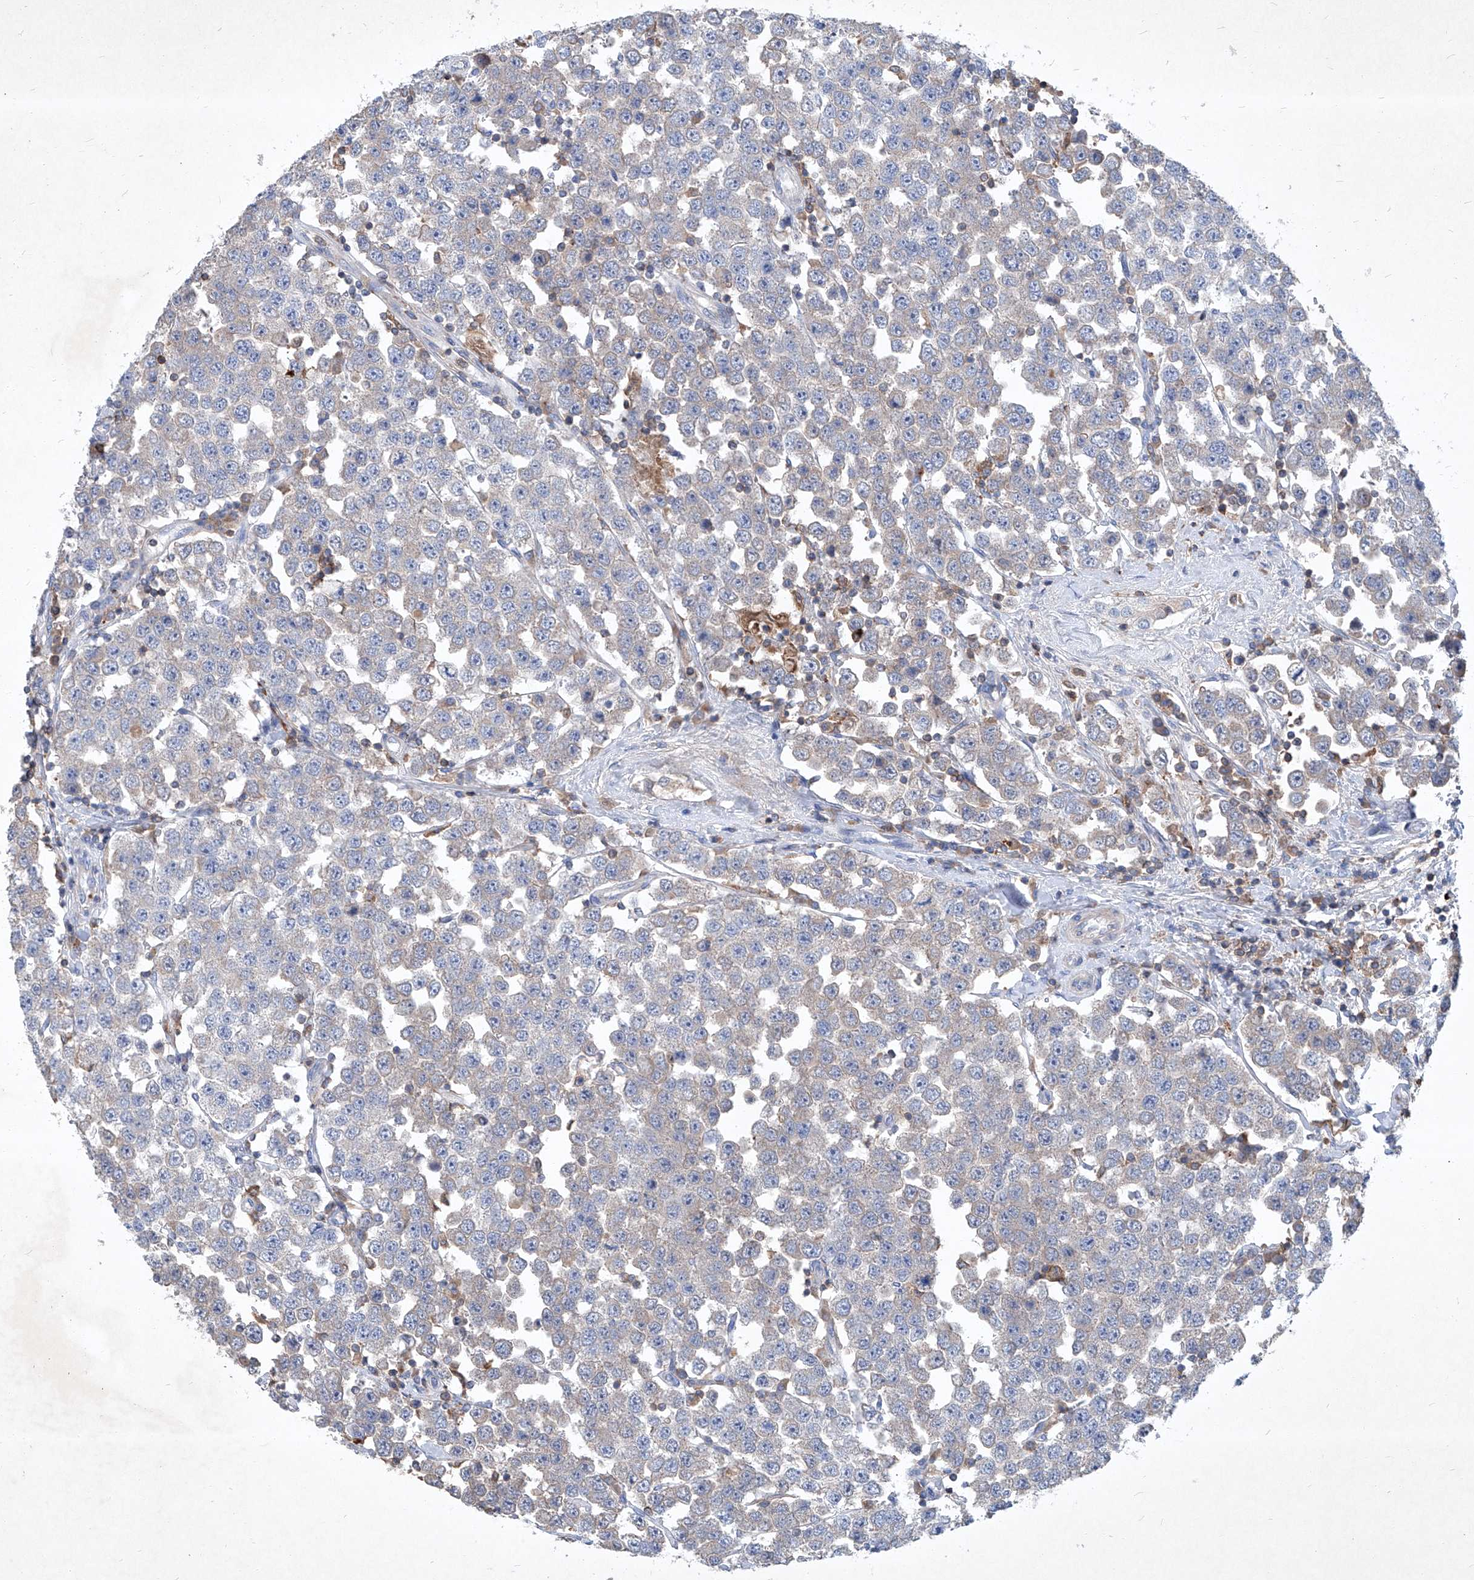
{"staining": {"intensity": "negative", "quantity": "none", "location": "none"}, "tissue": "testis cancer", "cell_type": "Tumor cells", "image_type": "cancer", "snomed": [{"axis": "morphology", "description": "Seminoma, NOS"}, {"axis": "topography", "description": "Testis"}], "caption": "Protein analysis of testis cancer (seminoma) reveals no significant staining in tumor cells.", "gene": "EPHA8", "patient": {"sex": "male", "age": 28}}